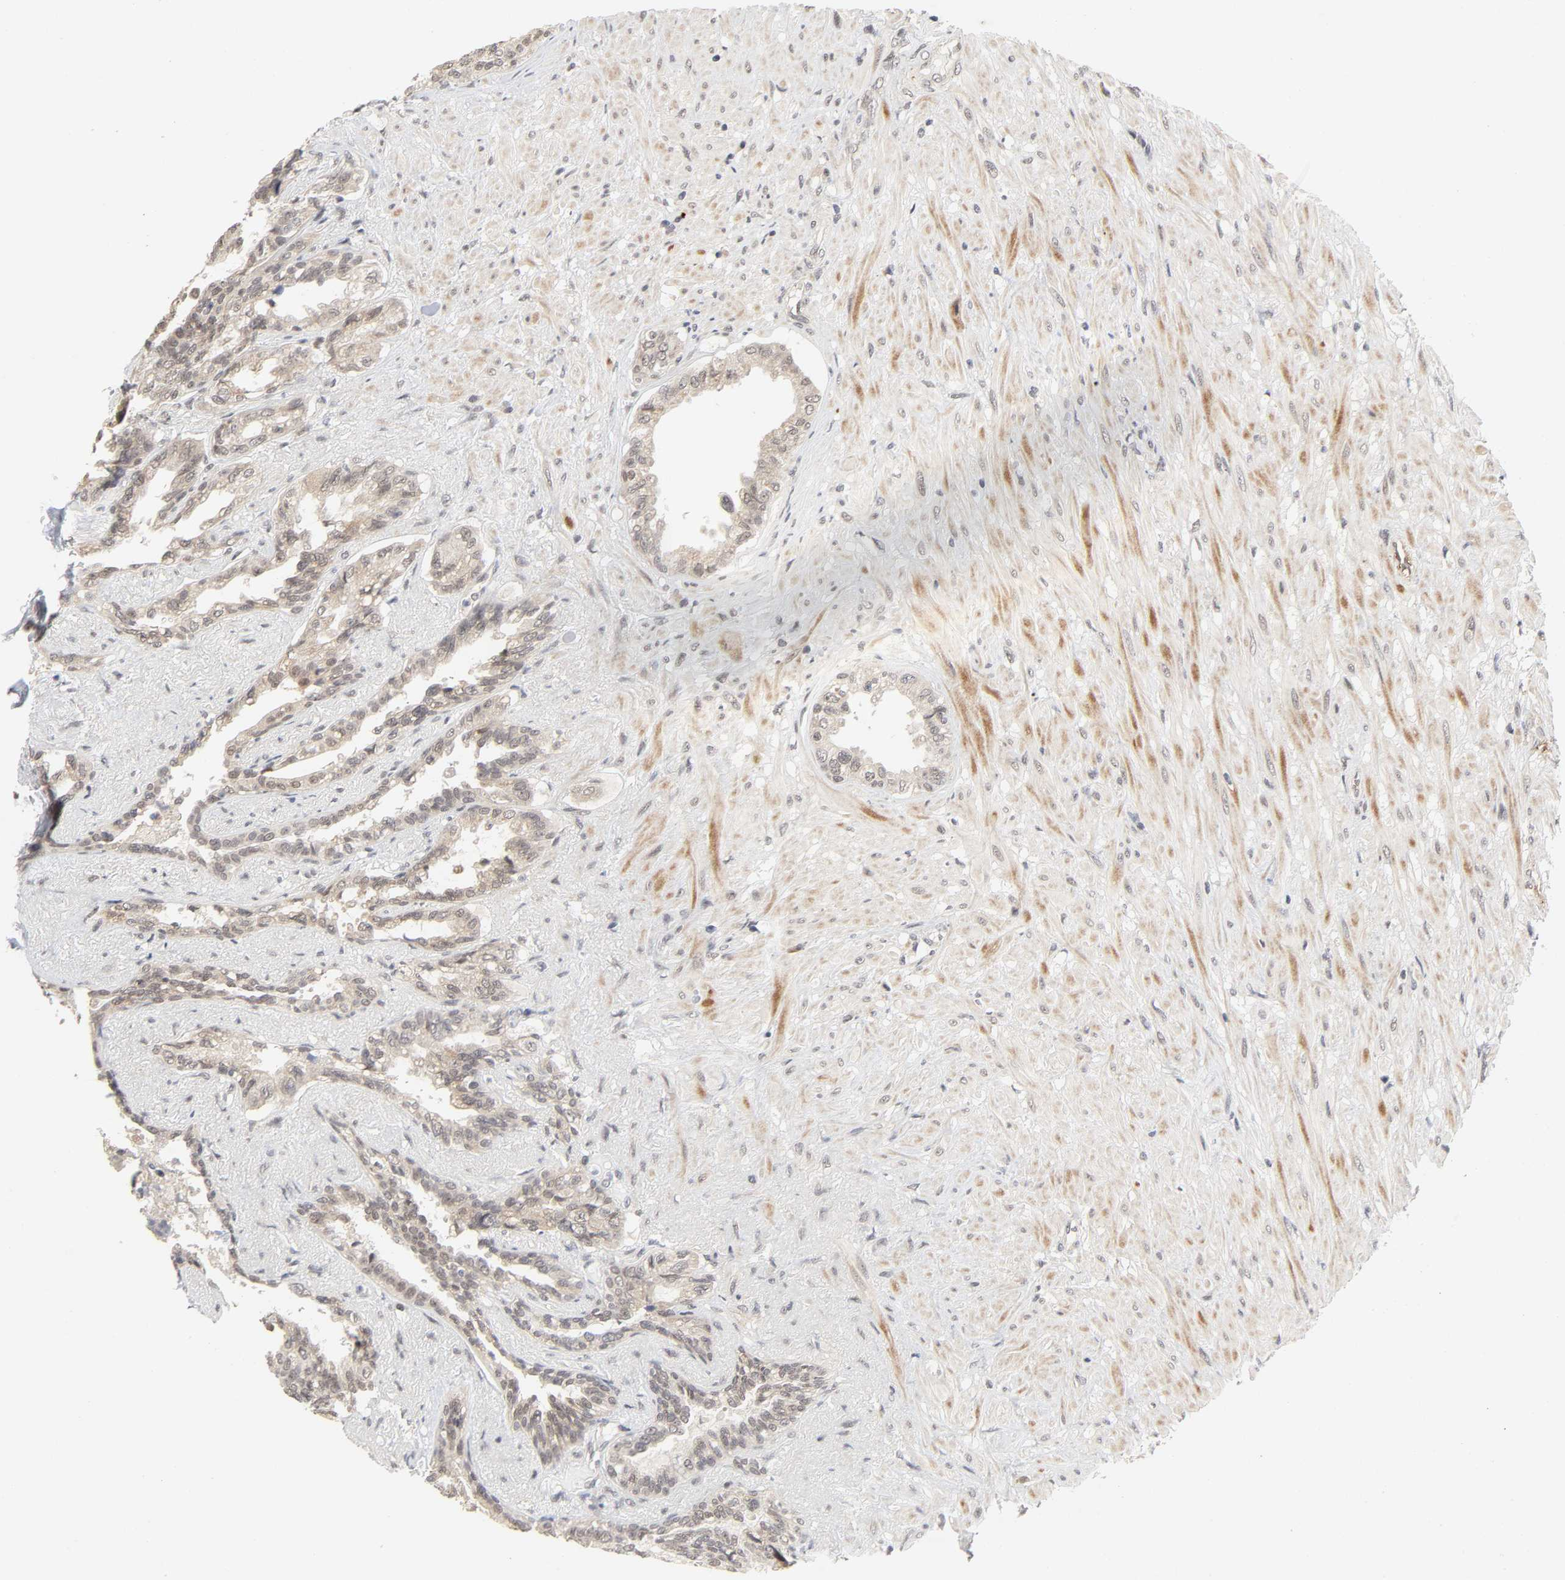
{"staining": {"intensity": "weak", "quantity": "25%-75%", "location": "cytoplasmic/membranous"}, "tissue": "seminal vesicle", "cell_type": "Glandular cells", "image_type": "normal", "snomed": [{"axis": "morphology", "description": "Normal tissue, NOS"}, {"axis": "topography", "description": "Seminal veicle"}], "caption": "The micrograph shows a brown stain indicating the presence of a protein in the cytoplasmic/membranous of glandular cells in seminal vesicle.", "gene": "ZKSCAN8", "patient": {"sex": "male", "age": 61}}